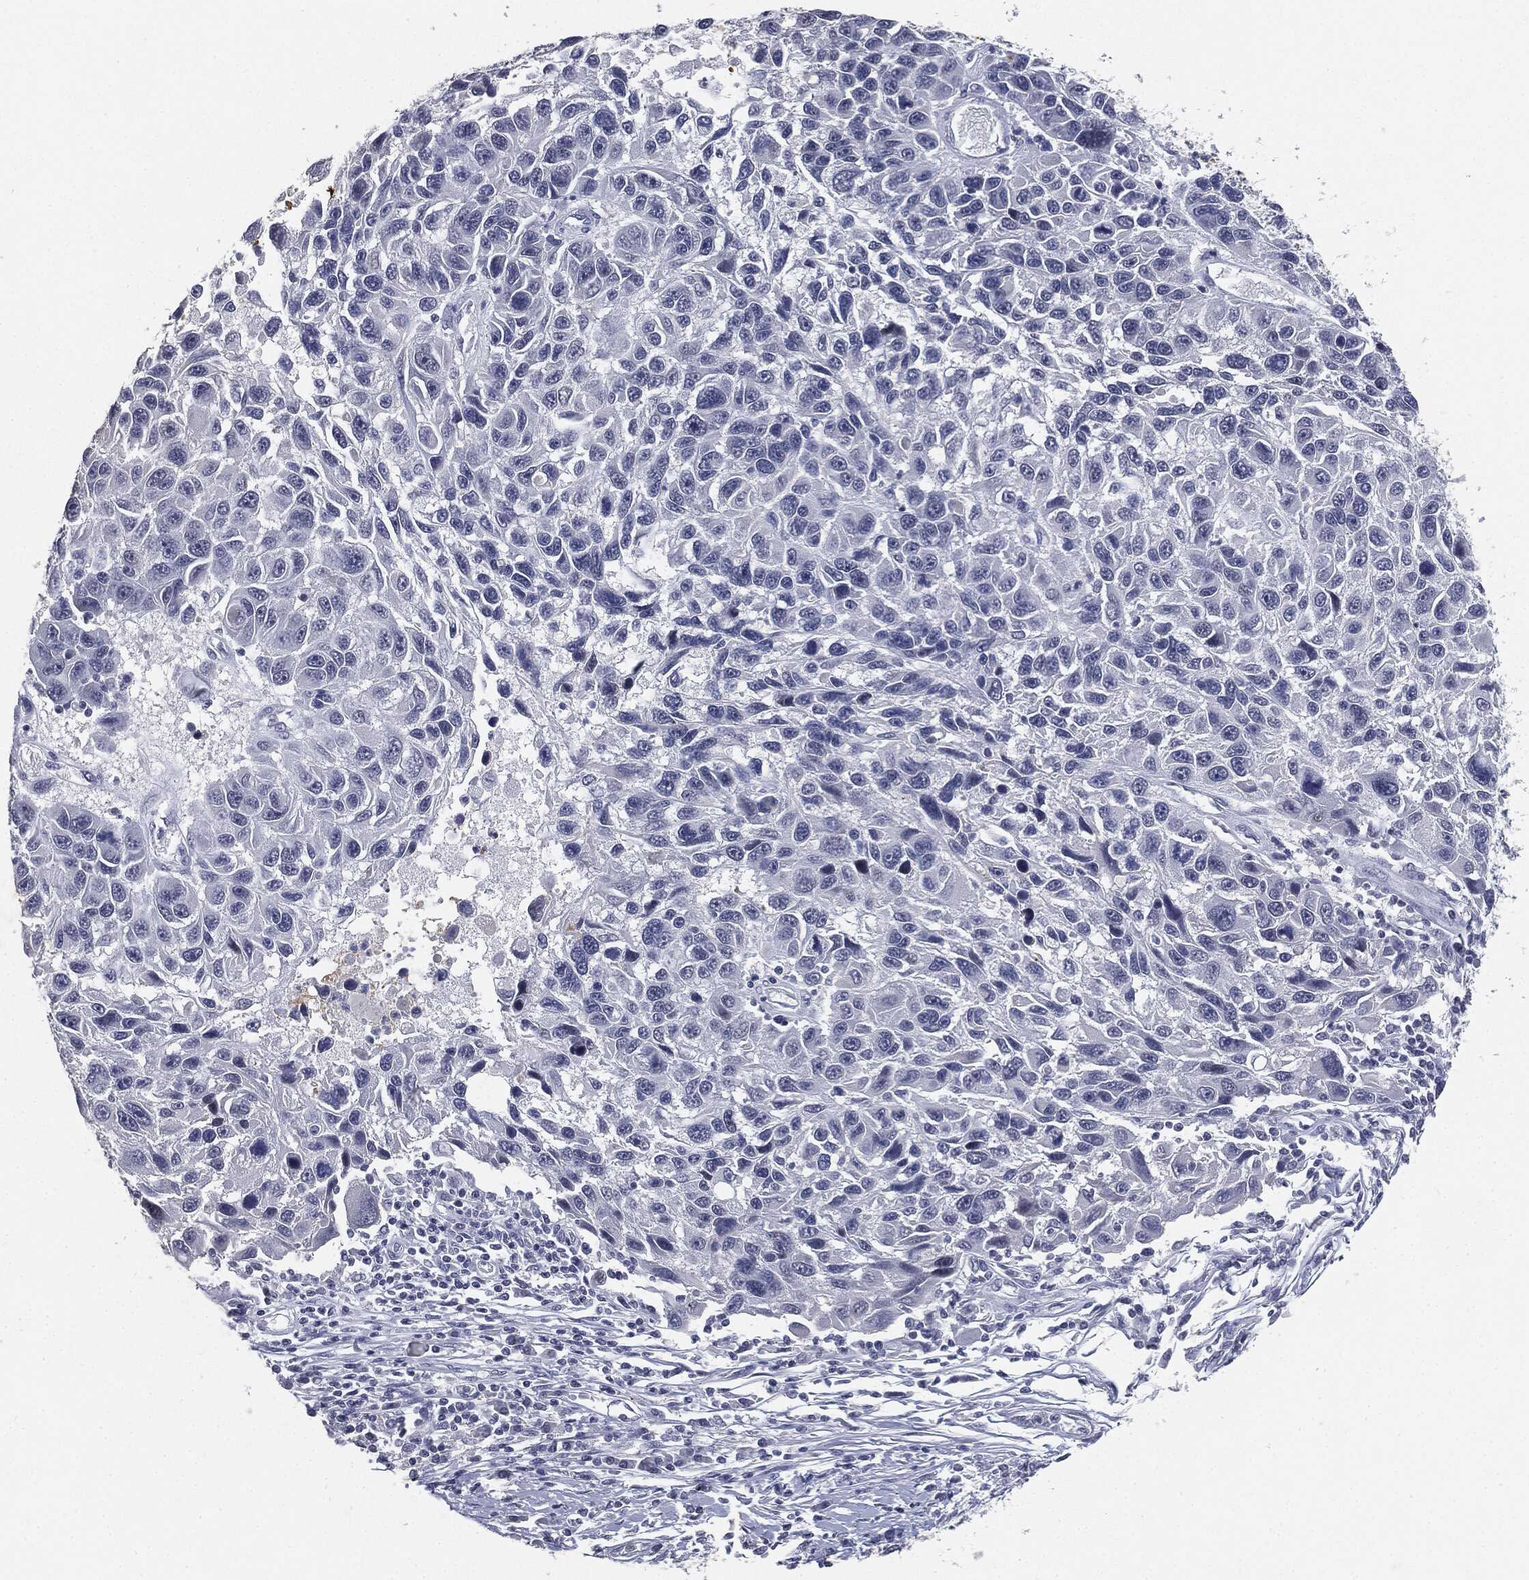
{"staining": {"intensity": "negative", "quantity": "none", "location": "none"}, "tissue": "melanoma", "cell_type": "Tumor cells", "image_type": "cancer", "snomed": [{"axis": "morphology", "description": "Malignant melanoma, NOS"}, {"axis": "topography", "description": "Skin"}], "caption": "Protein analysis of malignant melanoma reveals no significant staining in tumor cells. (Brightfield microscopy of DAB (3,3'-diaminobenzidine) immunohistochemistry at high magnification).", "gene": "SLC2A2", "patient": {"sex": "male", "age": 53}}